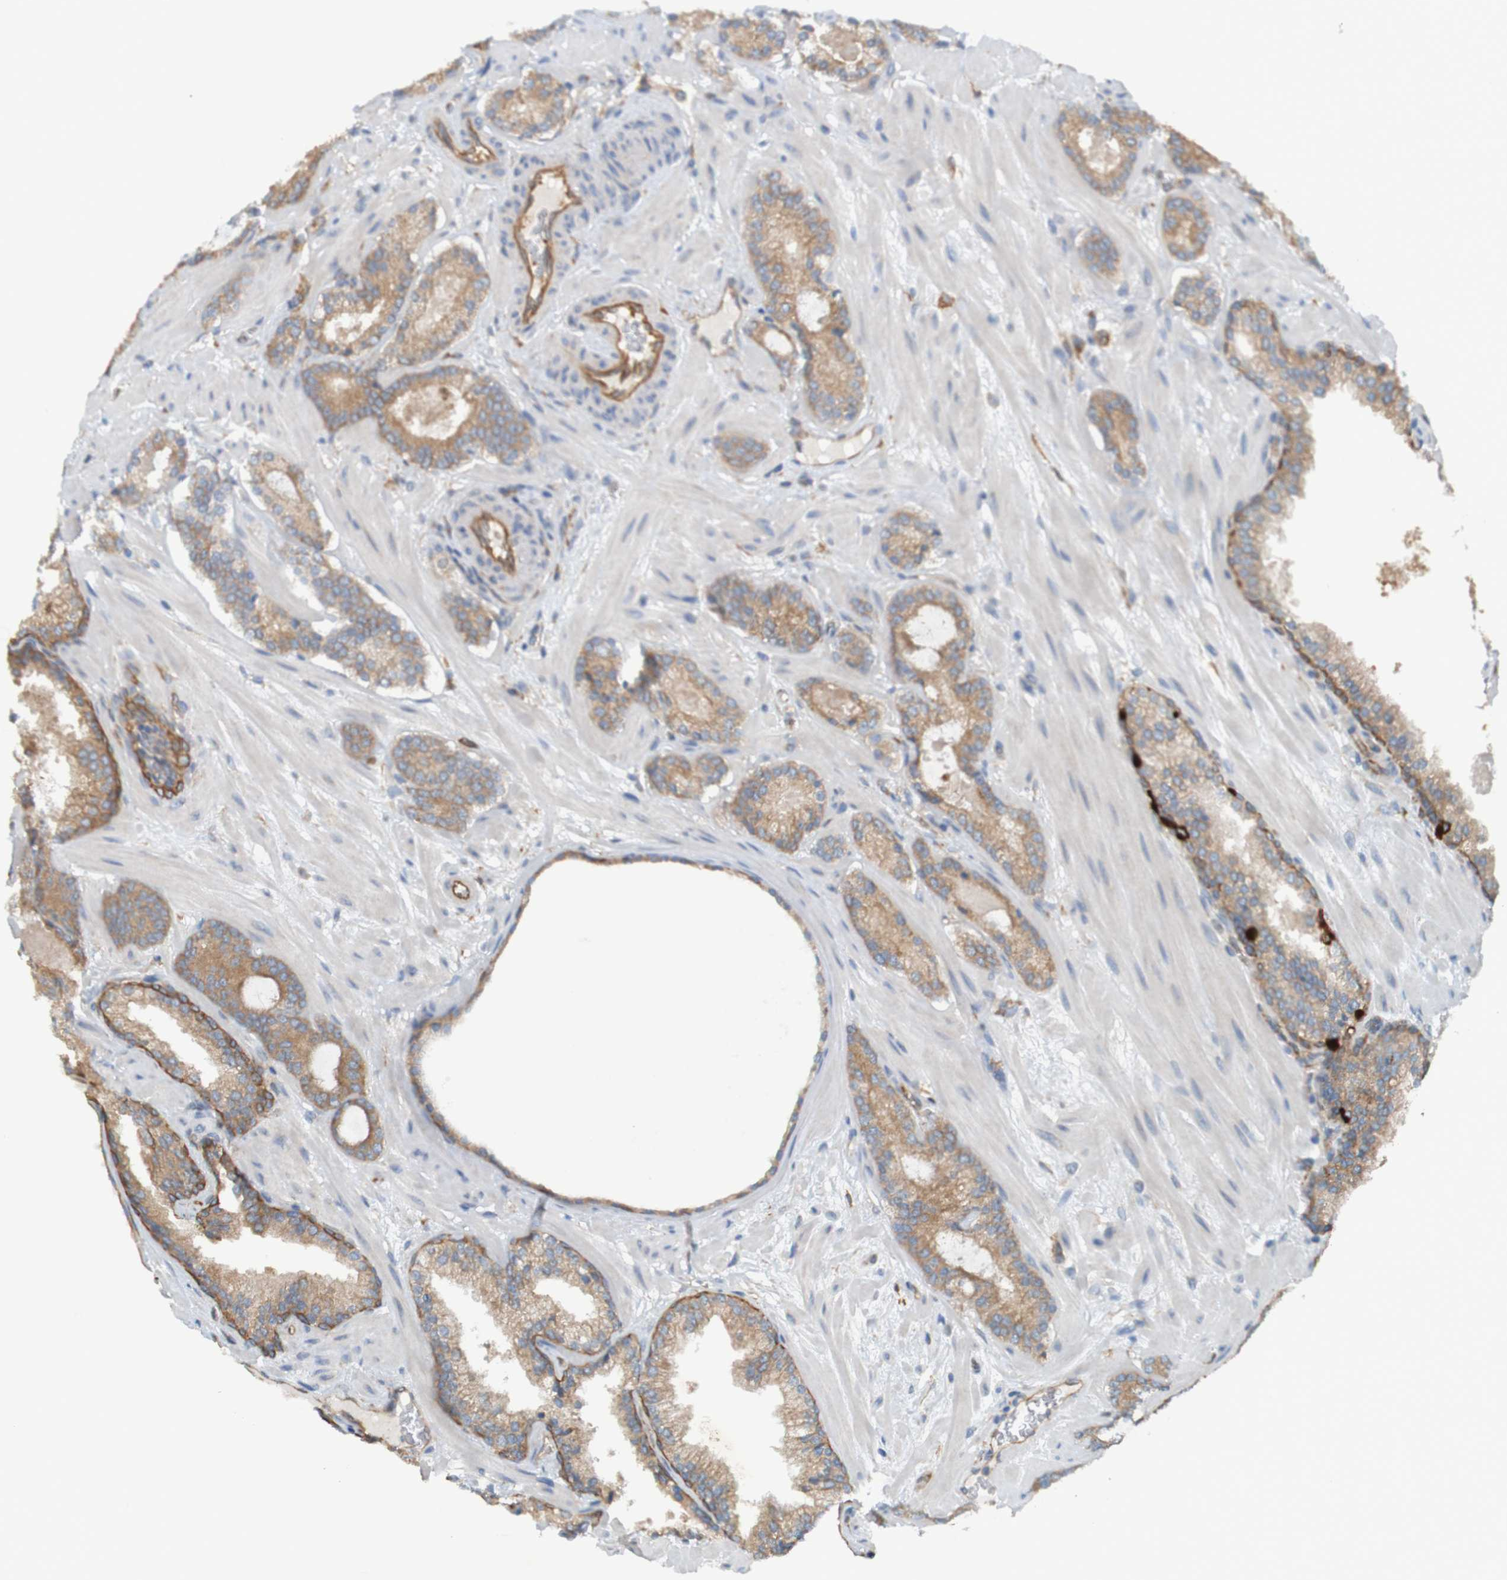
{"staining": {"intensity": "moderate", "quantity": ">75%", "location": "cytoplasmic/membranous"}, "tissue": "prostate cancer", "cell_type": "Tumor cells", "image_type": "cancer", "snomed": [{"axis": "morphology", "description": "Adenocarcinoma, Low grade"}, {"axis": "topography", "description": "Prostate"}], "caption": "Prostate cancer (adenocarcinoma (low-grade)) stained with a brown dye reveals moderate cytoplasmic/membranous positive expression in approximately >75% of tumor cells.", "gene": "DNAJC4", "patient": {"sex": "male", "age": 63}}